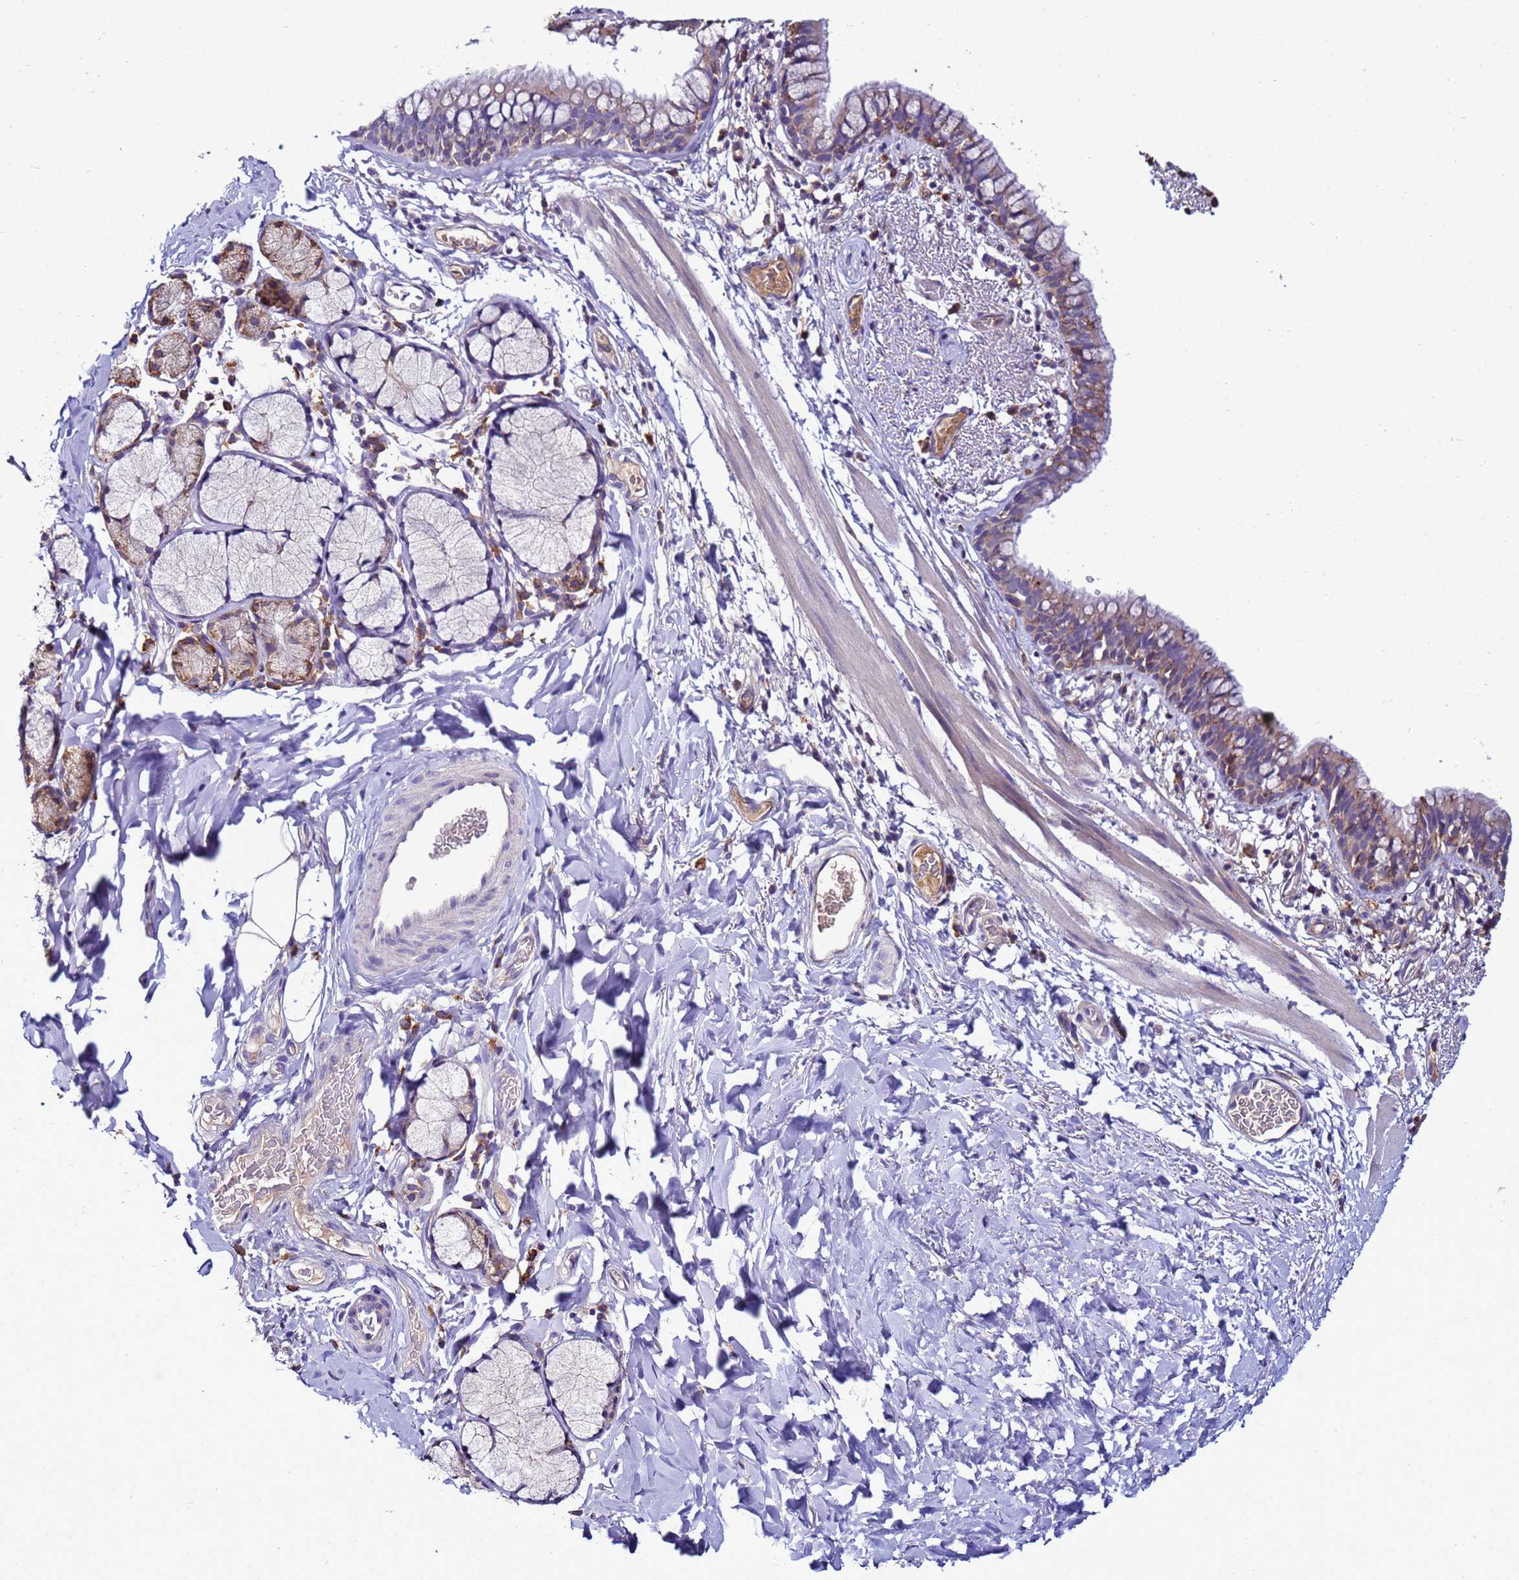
{"staining": {"intensity": "weak", "quantity": "25%-75%", "location": "cytoplasmic/membranous"}, "tissue": "bronchus", "cell_type": "Respiratory epithelial cells", "image_type": "normal", "snomed": [{"axis": "morphology", "description": "Normal tissue, NOS"}, {"axis": "topography", "description": "Cartilage tissue"}, {"axis": "topography", "description": "Bronchus"}], "caption": "IHC (DAB) staining of benign human bronchus displays weak cytoplasmic/membranous protein staining in approximately 25%-75% of respiratory epithelial cells.", "gene": "ANTKMT", "patient": {"sex": "female", "age": 36}}